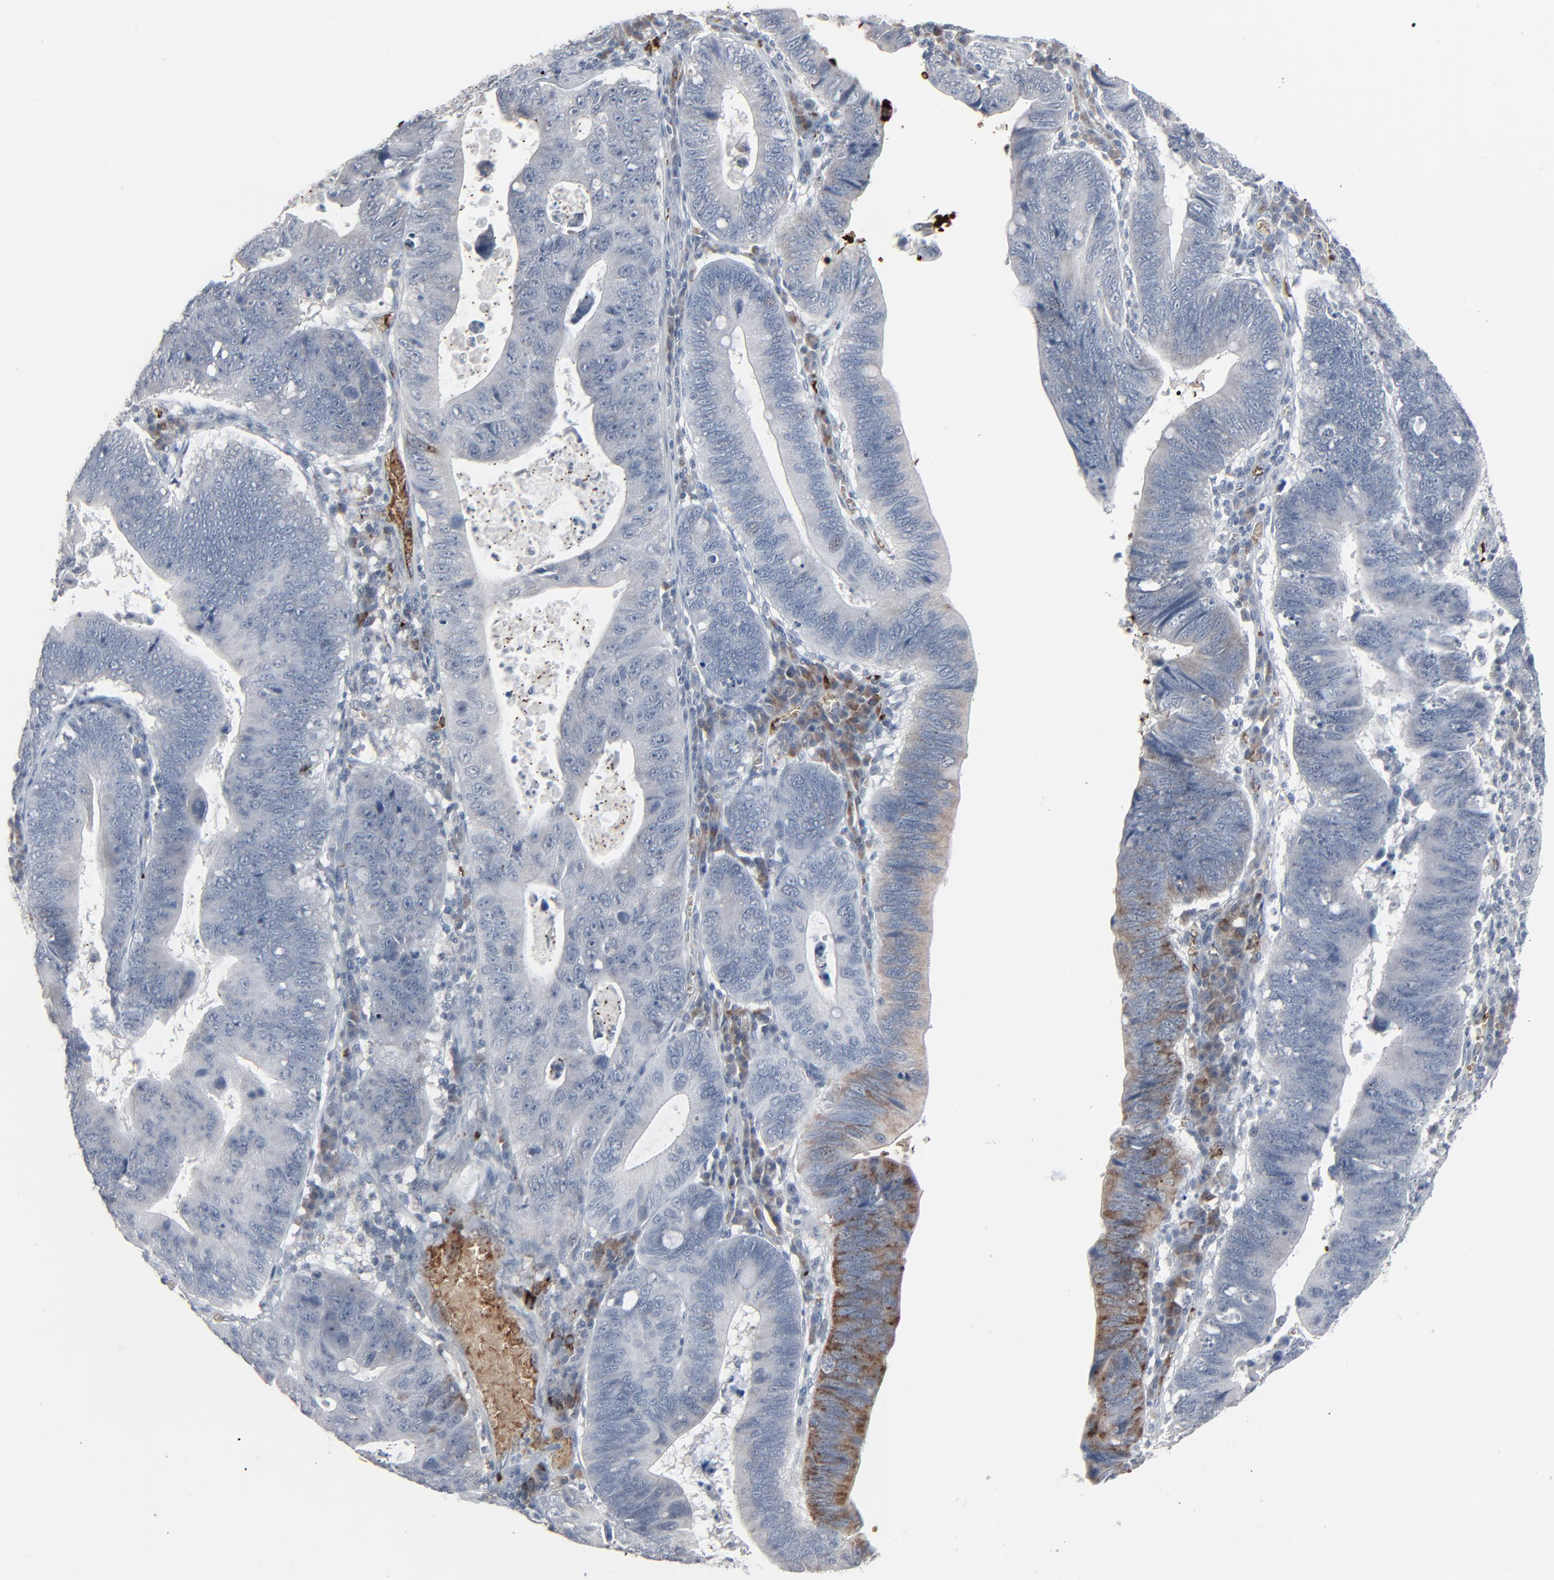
{"staining": {"intensity": "negative", "quantity": "none", "location": "none"}, "tissue": "stomach cancer", "cell_type": "Tumor cells", "image_type": "cancer", "snomed": [{"axis": "morphology", "description": "Adenocarcinoma, NOS"}, {"axis": "topography", "description": "Stomach"}], "caption": "This is an immunohistochemistry (IHC) histopathology image of human stomach cancer. There is no expression in tumor cells.", "gene": "SAGE1", "patient": {"sex": "male", "age": 59}}